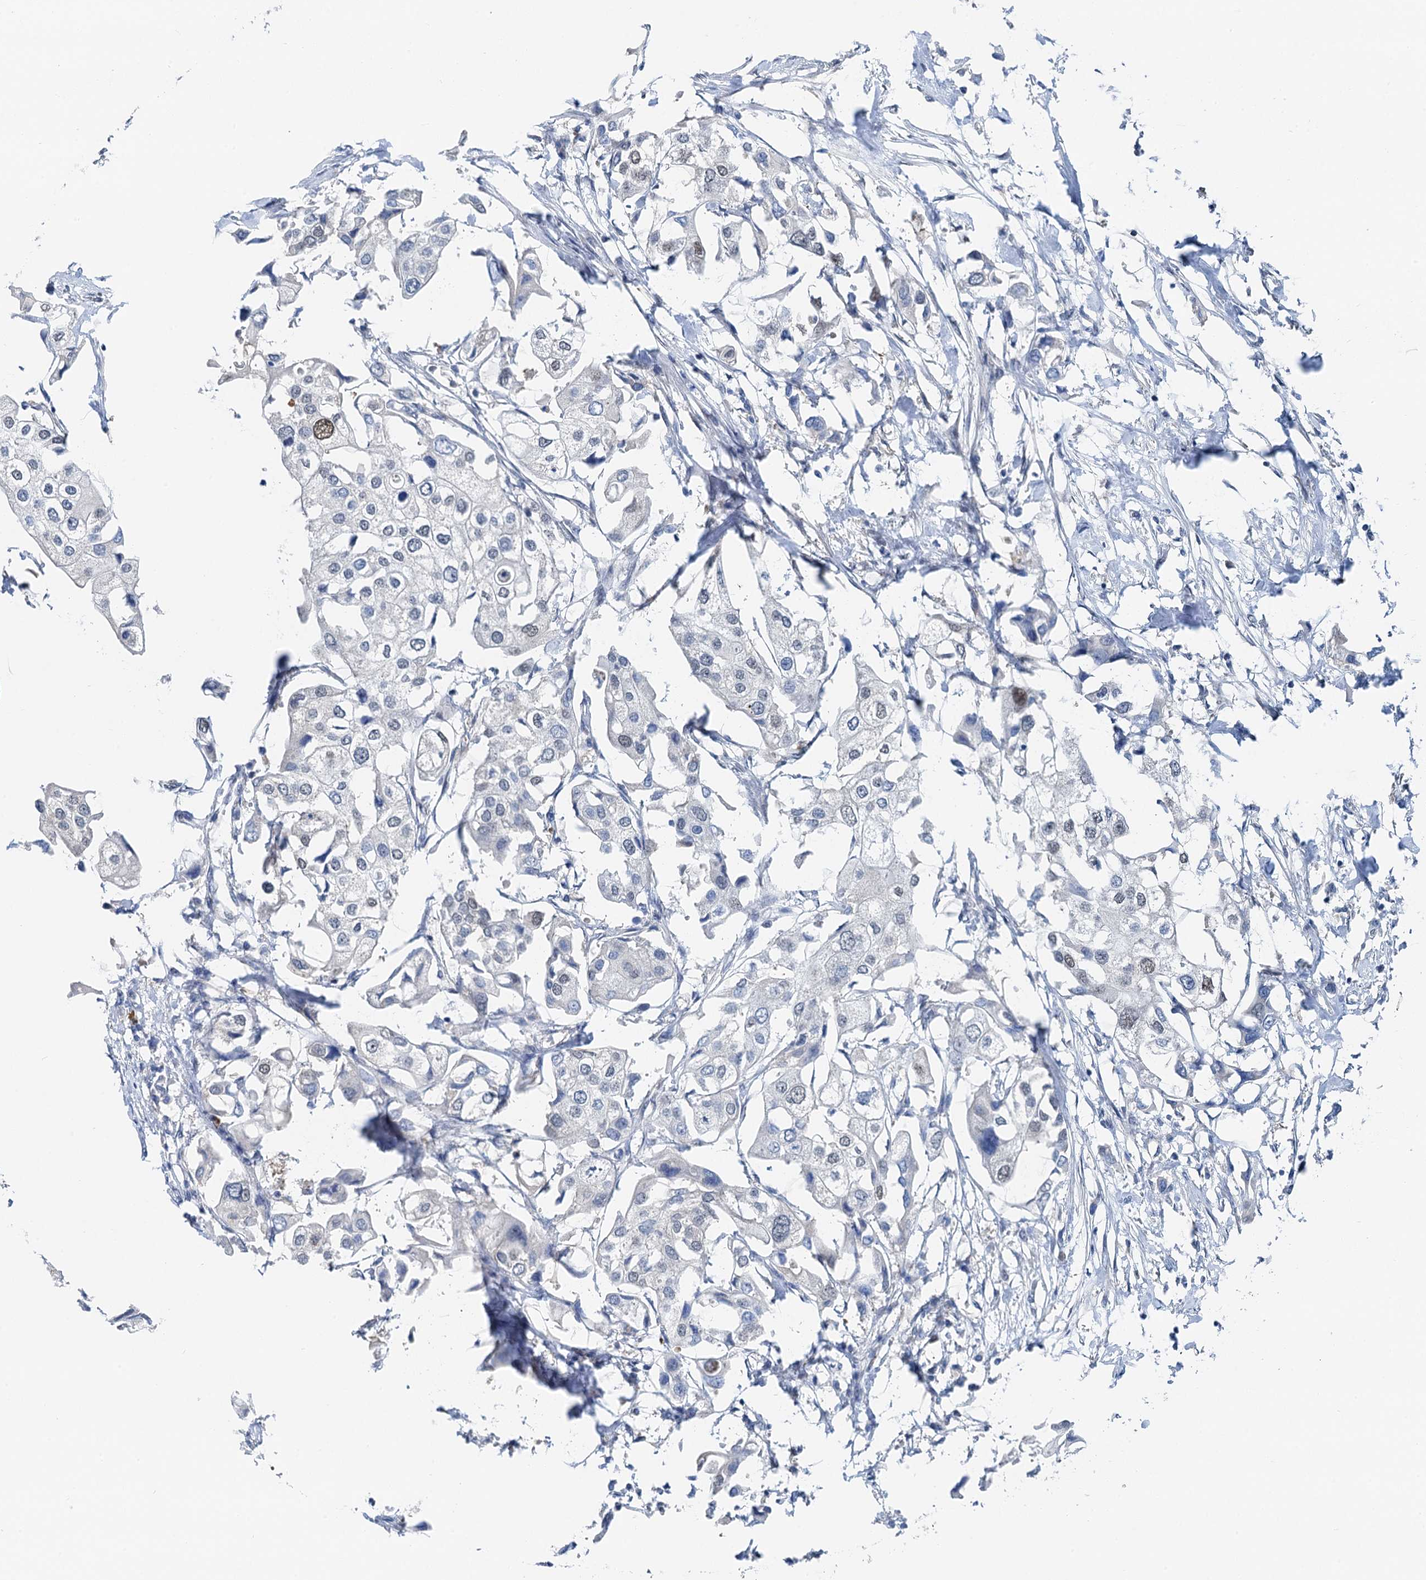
{"staining": {"intensity": "moderate", "quantity": "<25%", "location": "nuclear"}, "tissue": "urothelial cancer", "cell_type": "Tumor cells", "image_type": "cancer", "snomed": [{"axis": "morphology", "description": "Urothelial carcinoma, High grade"}, {"axis": "topography", "description": "Urinary bladder"}], "caption": "Urothelial carcinoma (high-grade) tissue demonstrates moderate nuclear expression in about <25% of tumor cells (Brightfield microscopy of DAB IHC at high magnification).", "gene": "CFDP1", "patient": {"sex": "male", "age": 64}}